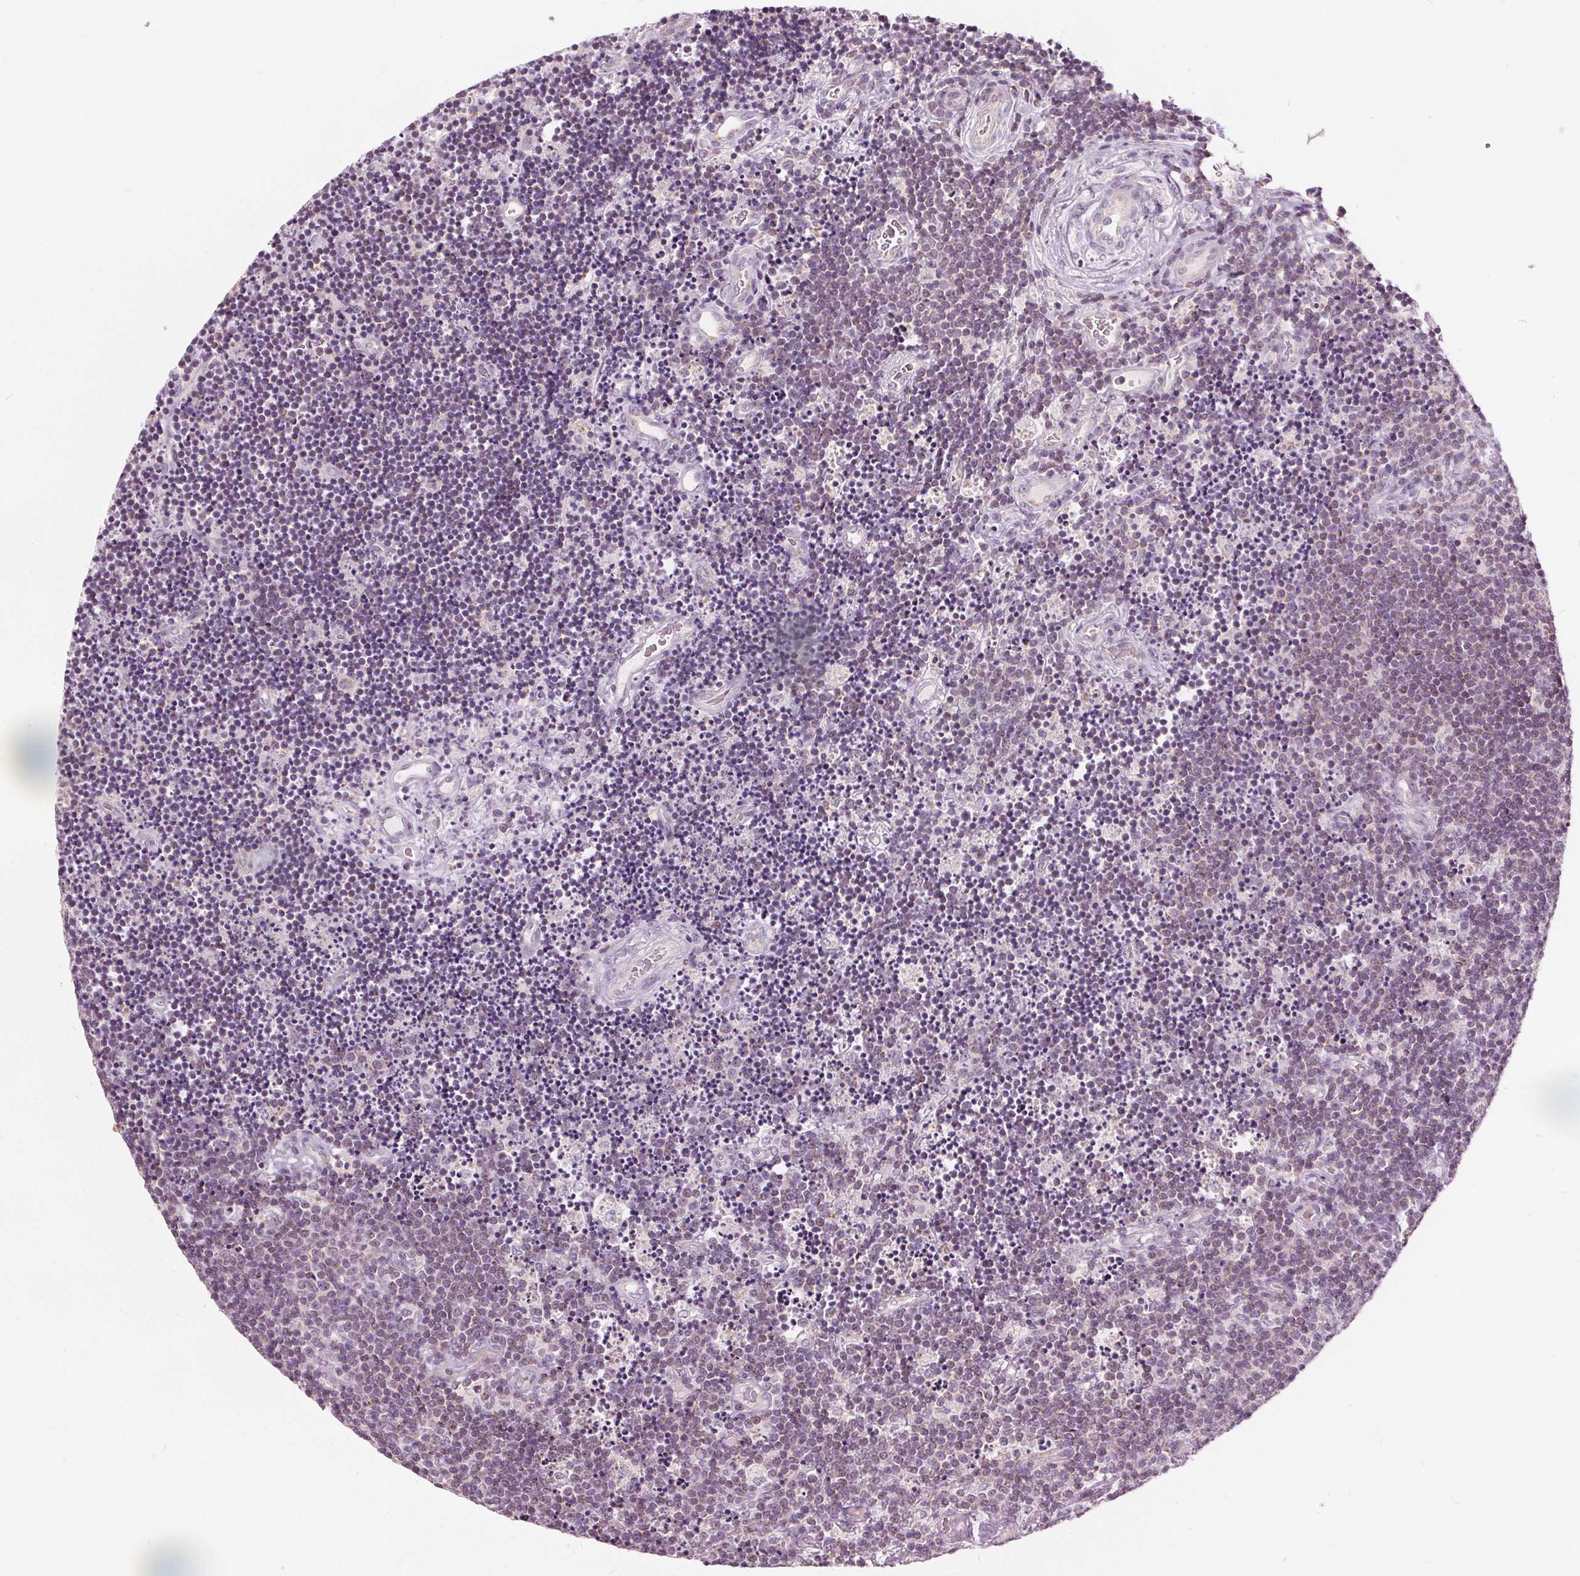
{"staining": {"intensity": "negative", "quantity": "none", "location": "none"}, "tissue": "lymphoma", "cell_type": "Tumor cells", "image_type": "cancer", "snomed": [{"axis": "morphology", "description": "Malignant lymphoma, non-Hodgkin's type, Low grade"}, {"axis": "topography", "description": "Brain"}], "caption": "A histopathology image of human low-grade malignant lymphoma, non-Hodgkin's type is negative for staining in tumor cells. The staining was performed using DAB to visualize the protein expression in brown, while the nuclei were stained in blue with hematoxylin (Magnification: 20x).", "gene": "ECI2", "patient": {"sex": "female", "age": 66}}